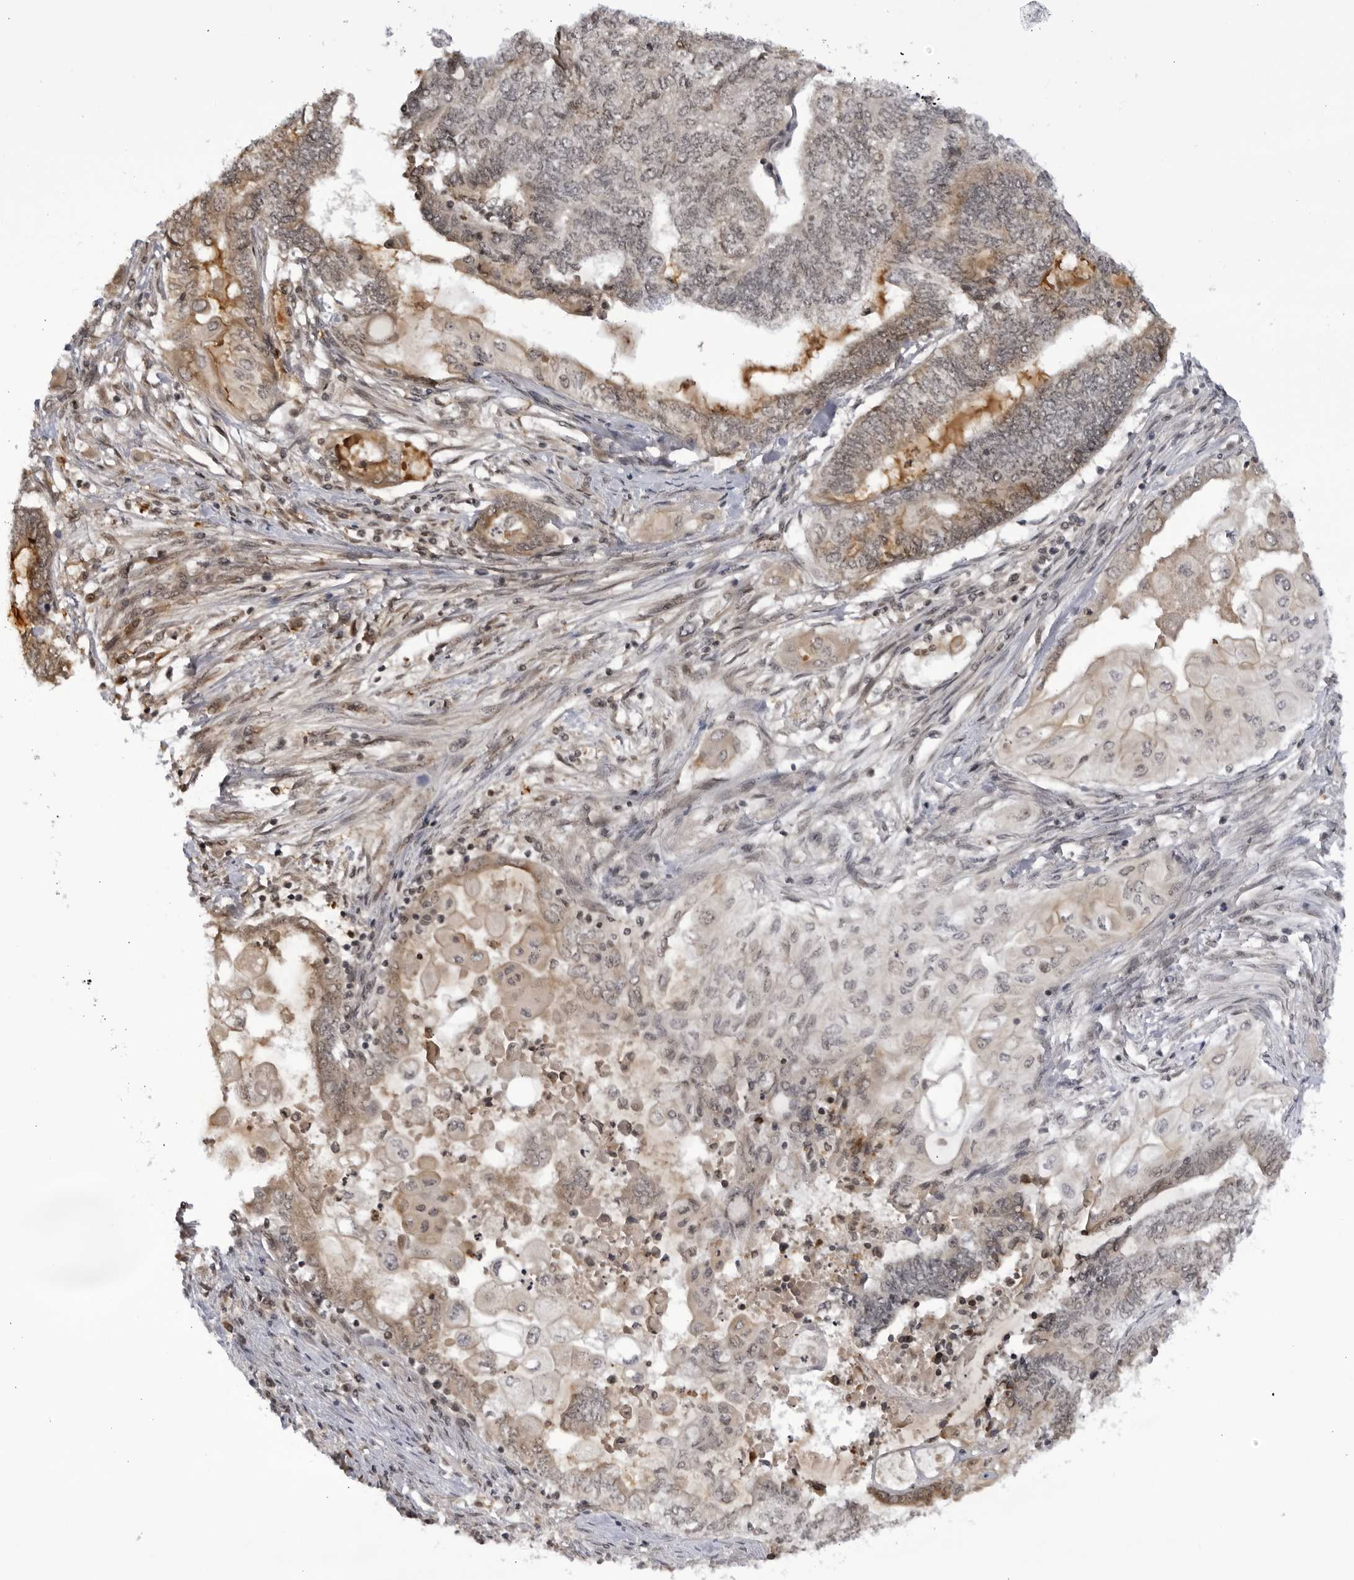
{"staining": {"intensity": "weak", "quantity": "<25%", "location": "nuclear"}, "tissue": "endometrial cancer", "cell_type": "Tumor cells", "image_type": "cancer", "snomed": [{"axis": "morphology", "description": "Adenocarcinoma, NOS"}, {"axis": "topography", "description": "Uterus"}, {"axis": "topography", "description": "Endometrium"}], "caption": "Tumor cells show no significant expression in adenocarcinoma (endometrial).", "gene": "RASGEF1C", "patient": {"sex": "female", "age": 70}}